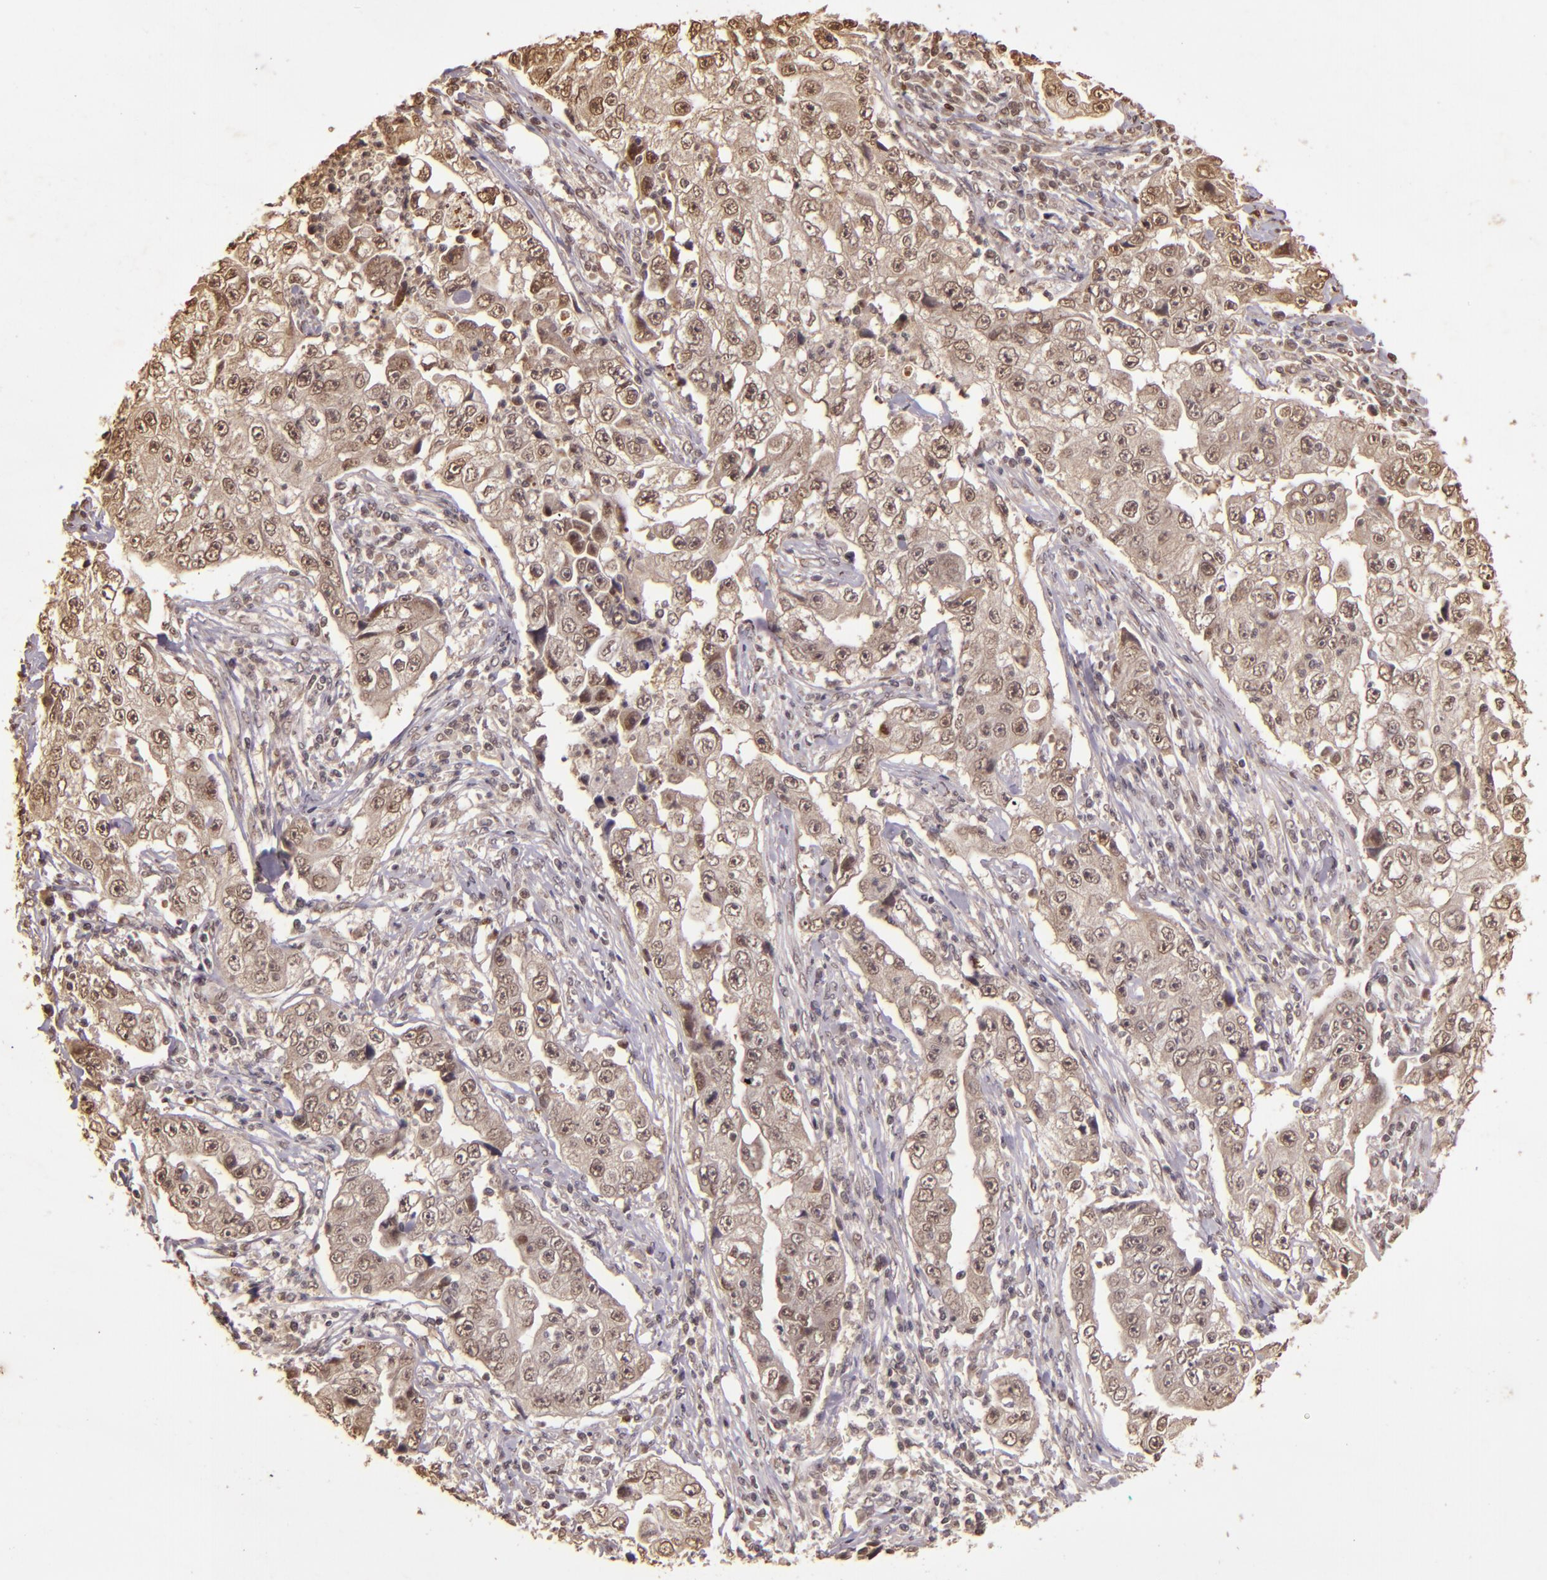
{"staining": {"intensity": "weak", "quantity": ">75%", "location": "cytoplasmic/membranous,nuclear"}, "tissue": "lung cancer", "cell_type": "Tumor cells", "image_type": "cancer", "snomed": [{"axis": "morphology", "description": "Squamous cell carcinoma, NOS"}, {"axis": "topography", "description": "Lung"}], "caption": "The histopathology image shows immunohistochemical staining of lung cancer (squamous cell carcinoma). There is weak cytoplasmic/membranous and nuclear staining is appreciated in approximately >75% of tumor cells.", "gene": "CUL1", "patient": {"sex": "male", "age": 64}}